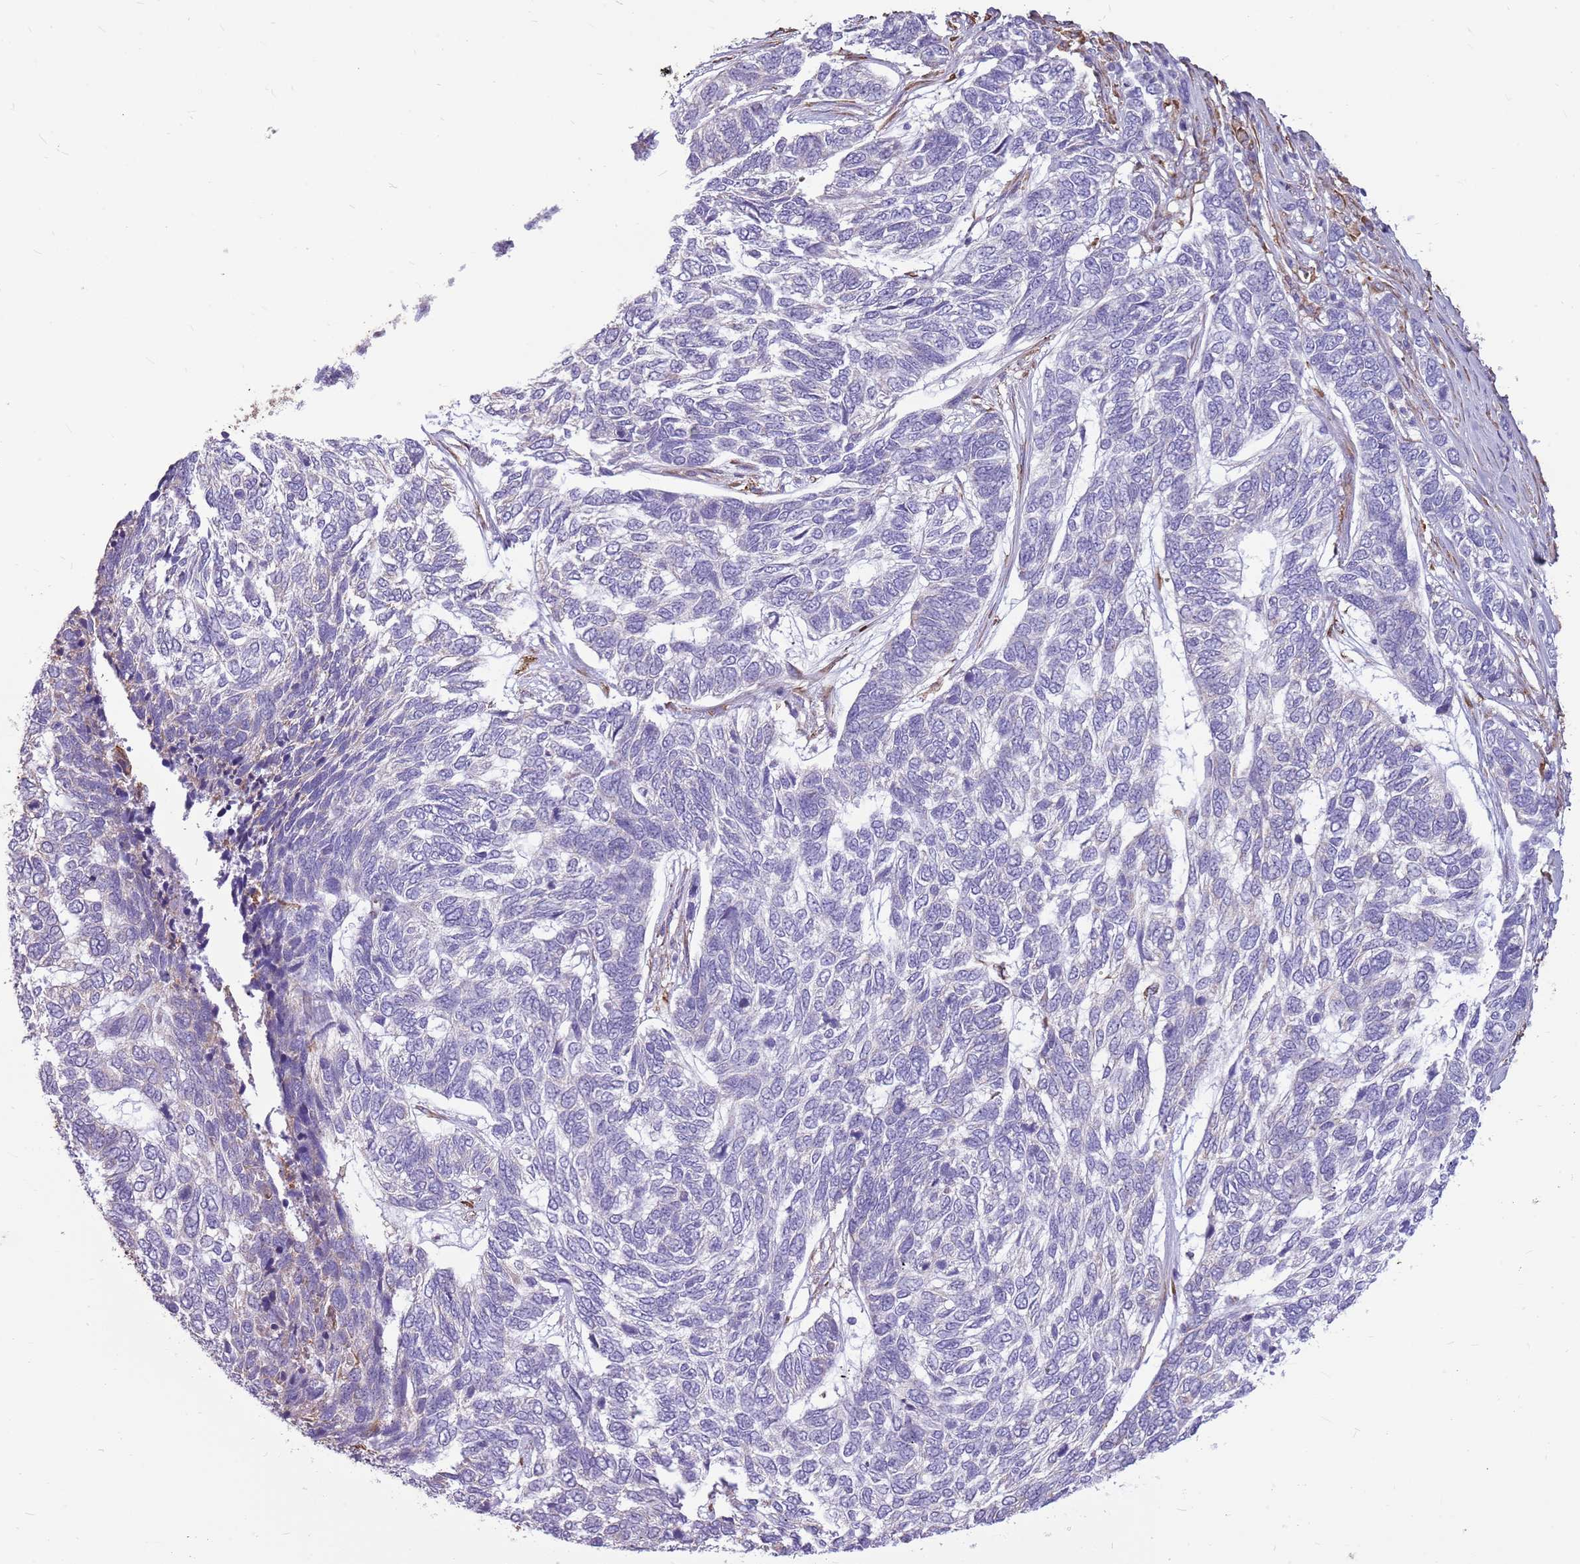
{"staining": {"intensity": "negative", "quantity": "none", "location": "none"}, "tissue": "skin cancer", "cell_type": "Tumor cells", "image_type": "cancer", "snomed": [{"axis": "morphology", "description": "Basal cell carcinoma"}, {"axis": "topography", "description": "Skin"}], "caption": "Immunohistochemical staining of human skin basal cell carcinoma reveals no significant positivity in tumor cells.", "gene": "KCTD19", "patient": {"sex": "female", "age": 65}}